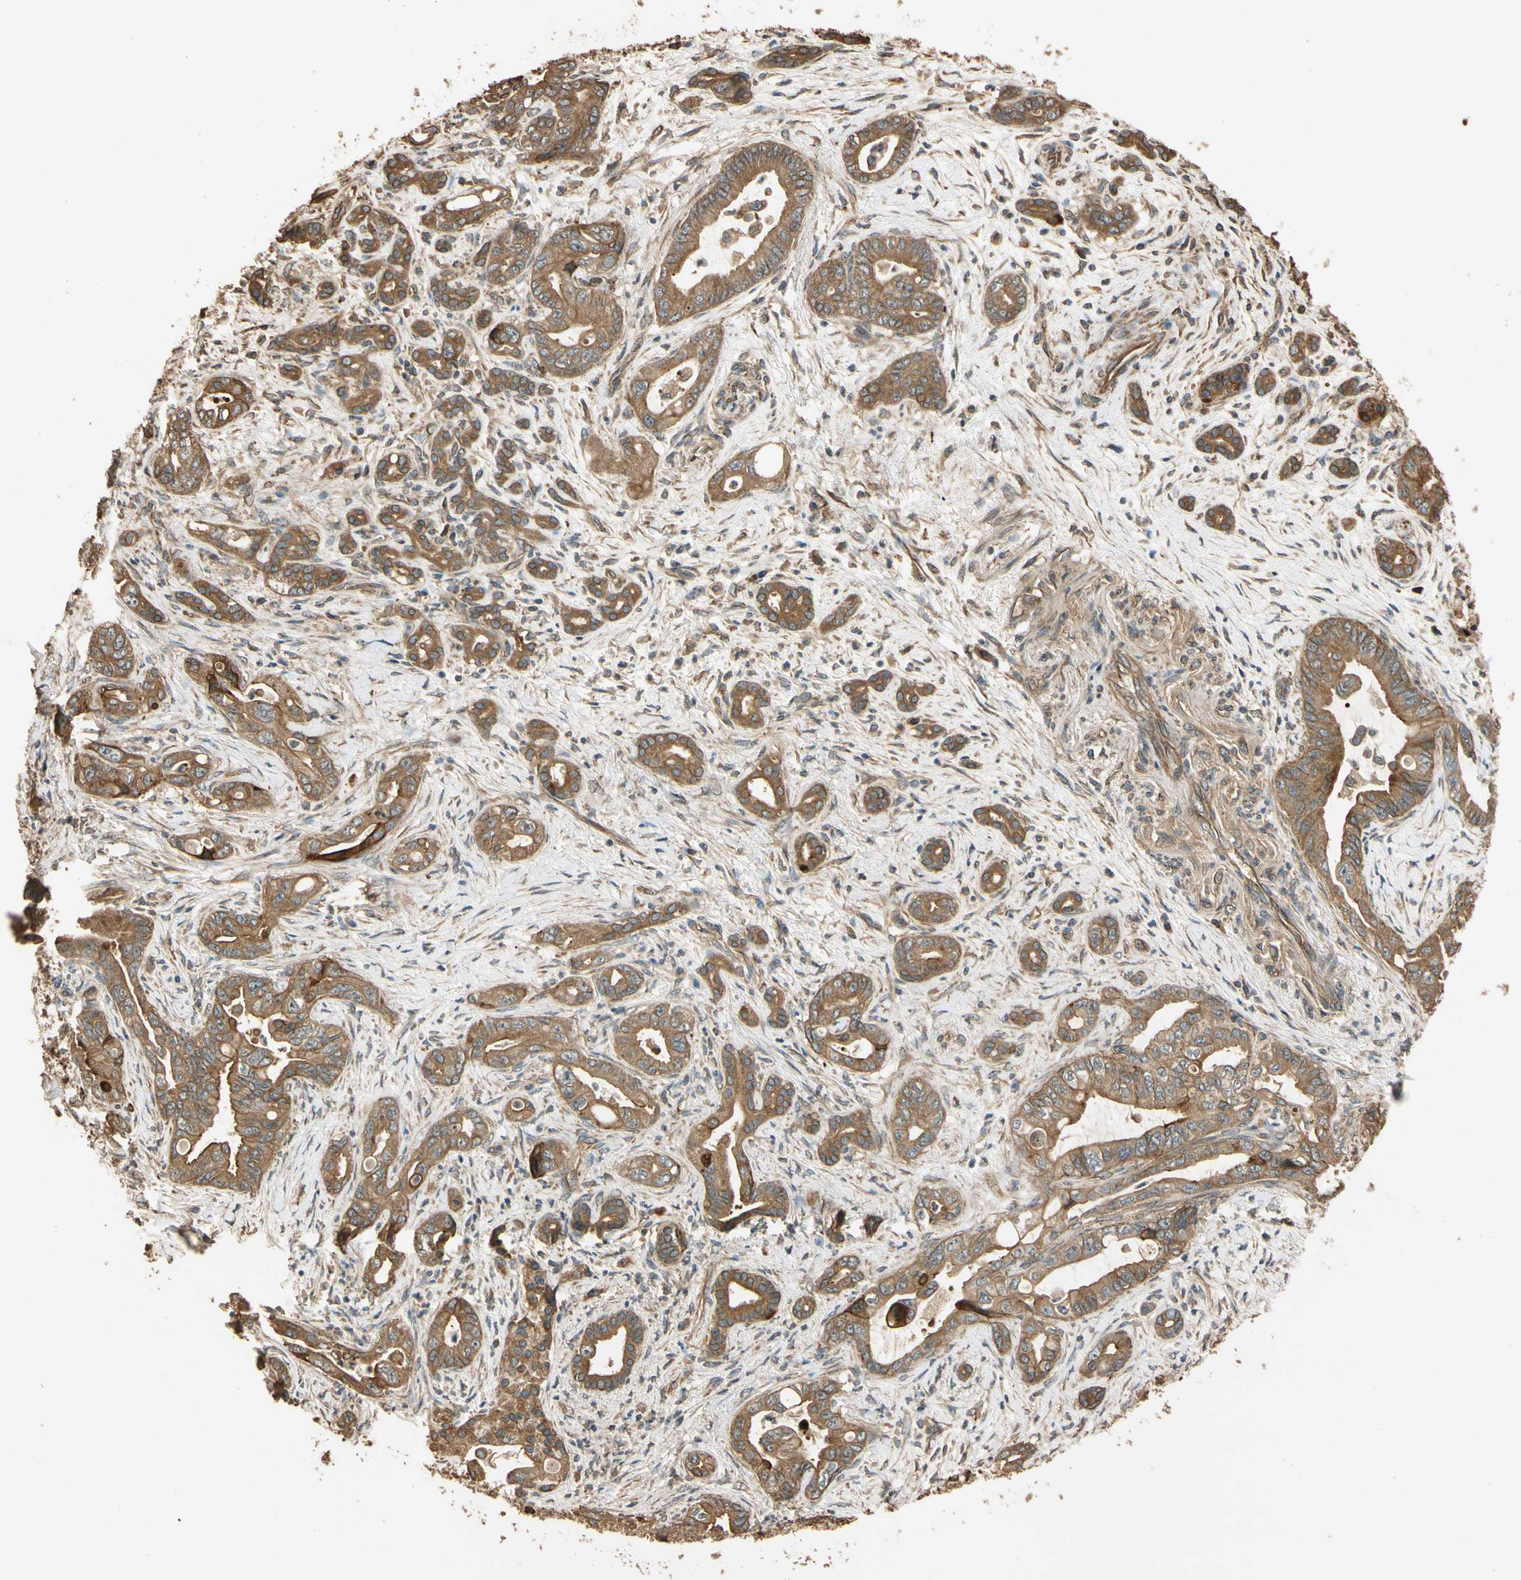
{"staining": {"intensity": "strong", "quantity": ">75%", "location": "cytoplasmic/membranous"}, "tissue": "pancreatic cancer", "cell_type": "Tumor cells", "image_type": "cancer", "snomed": [{"axis": "morphology", "description": "Adenocarcinoma, NOS"}, {"axis": "topography", "description": "Pancreas"}], "caption": "Protein expression analysis of pancreatic cancer (adenocarcinoma) shows strong cytoplasmic/membranous positivity in approximately >75% of tumor cells.", "gene": "MGRN1", "patient": {"sex": "male", "age": 70}}